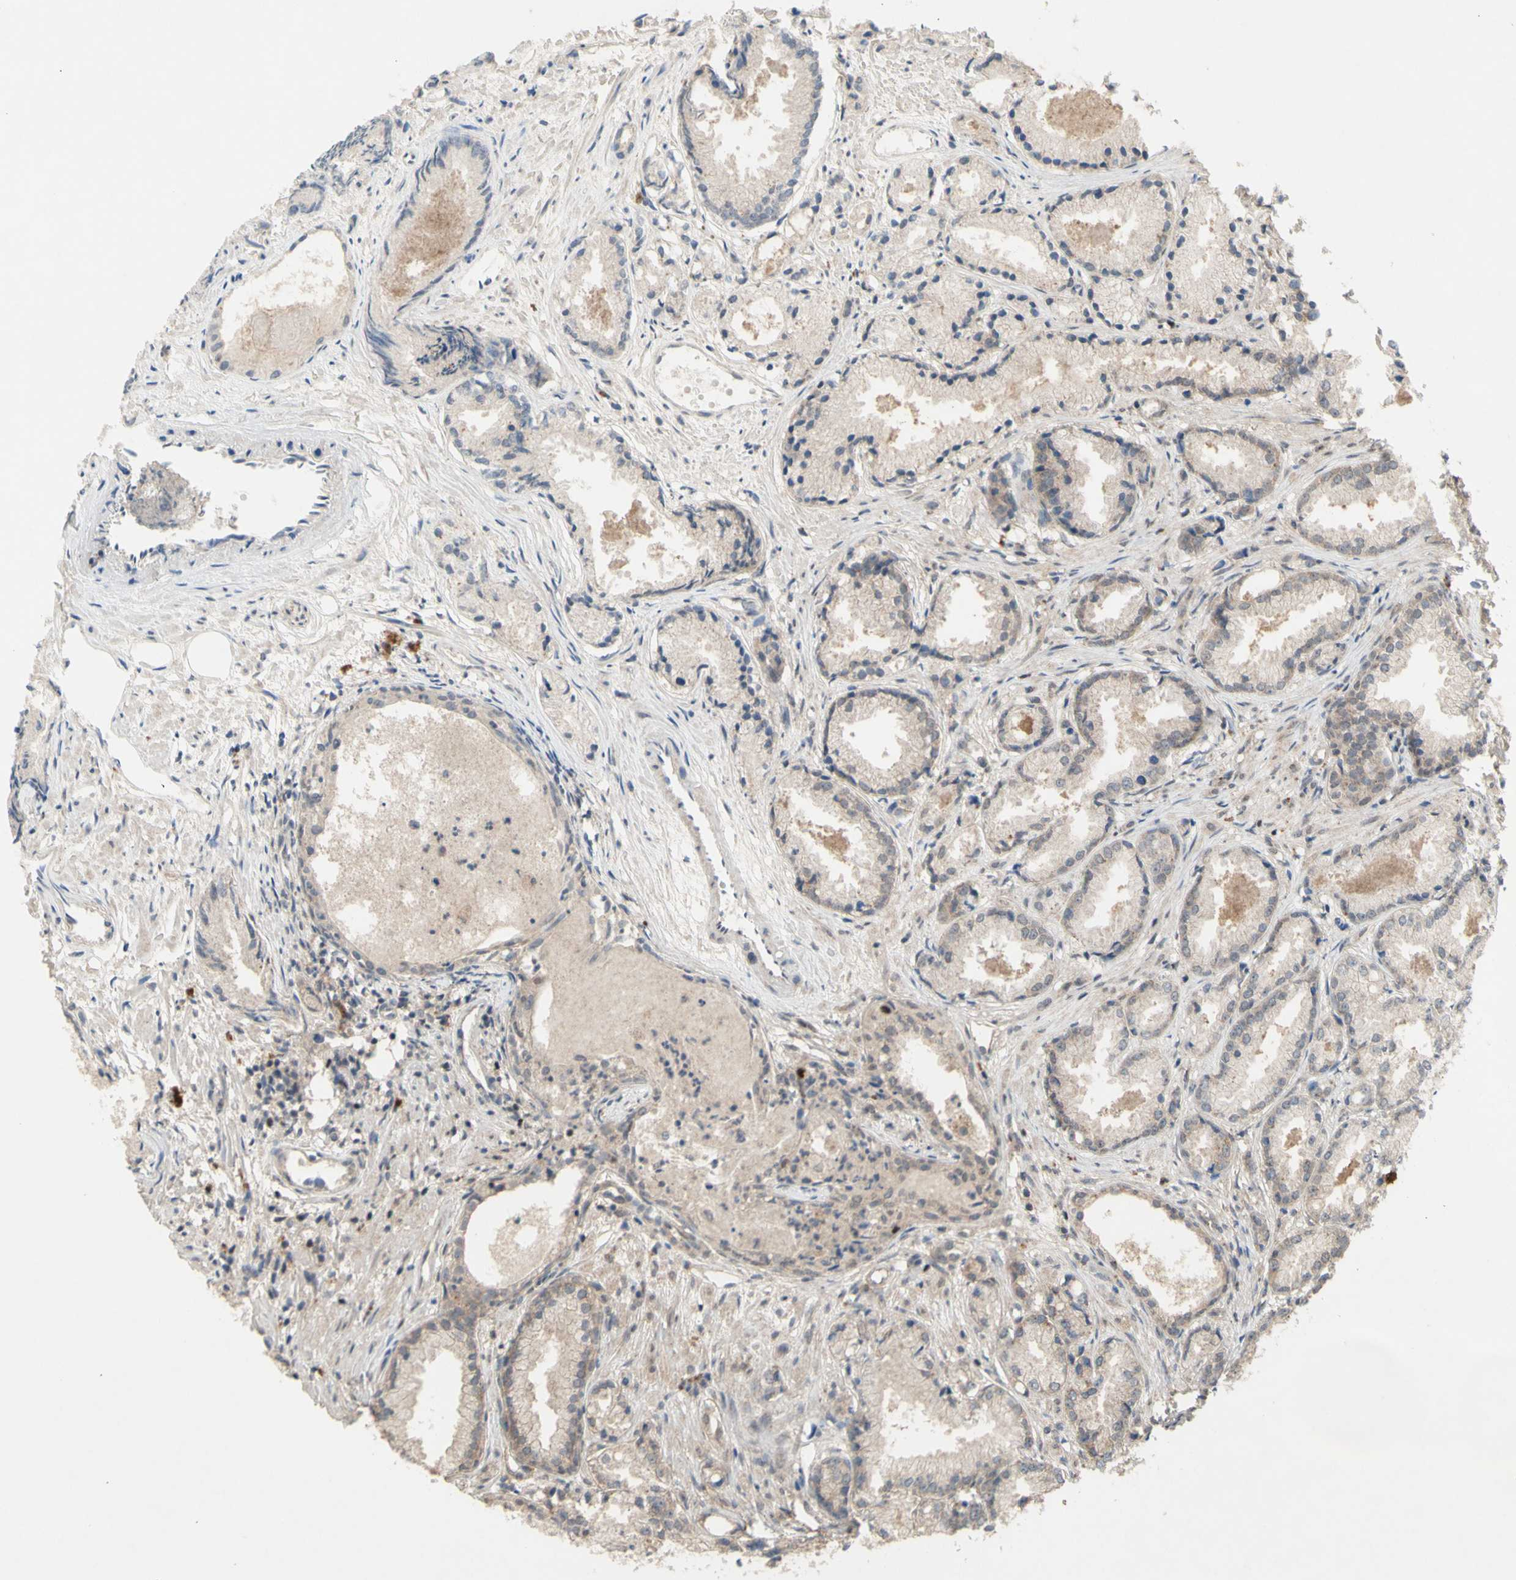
{"staining": {"intensity": "weak", "quantity": "25%-75%", "location": "cytoplasmic/membranous"}, "tissue": "prostate cancer", "cell_type": "Tumor cells", "image_type": "cancer", "snomed": [{"axis": "morphology", "description": "Adenocarcinoma, Low grade"}, {"axis": "topography", "description": "Prostate"}], "caption": "This is a histology image of immunohistochemistry (IHC) staining of prostate cancer, which shows weak expression in the cytoplasmic/membranous of tumor cells.", "gene": "NLRP1", "patient": {"sex": "male", "age": 72}}